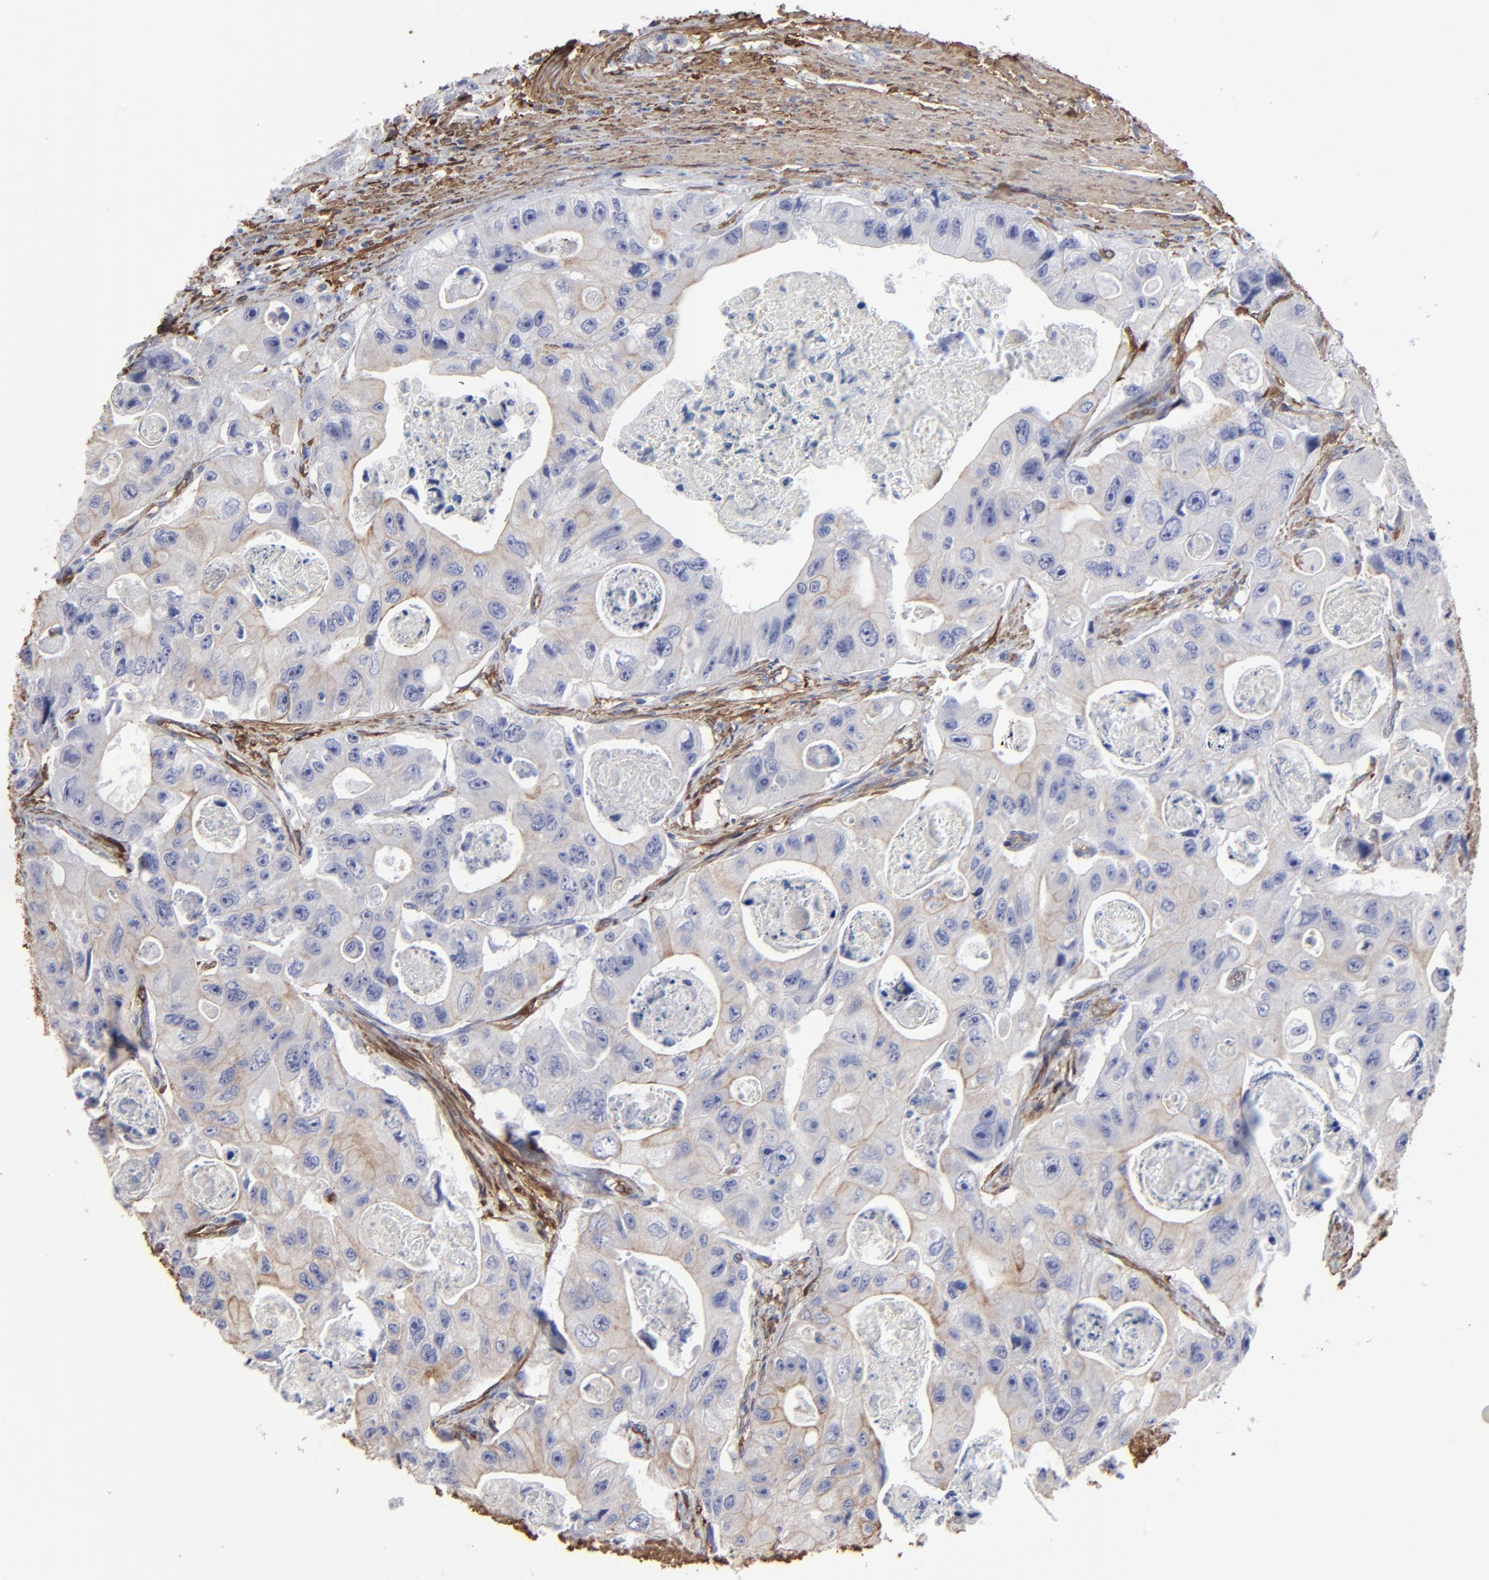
{"staining": {"intensity": "negative", "quantity": "none", "location": "none"}, "tissue": "colorectal cancer", "cell_type": "Tumor cells", "image_type": "cancer", "snomed": [{"axis": "morphology", "description": "Adenocarcinoma, NOS"}, {"axis": "topography", "description": "Colon"}], "caption": "The micrograph exhibits no significant positivity in tumor cells of colorectal cancer. Nuclei are stained in blue.", "gene": "CILP", "patient": {"sex": "female", "age": 46}}